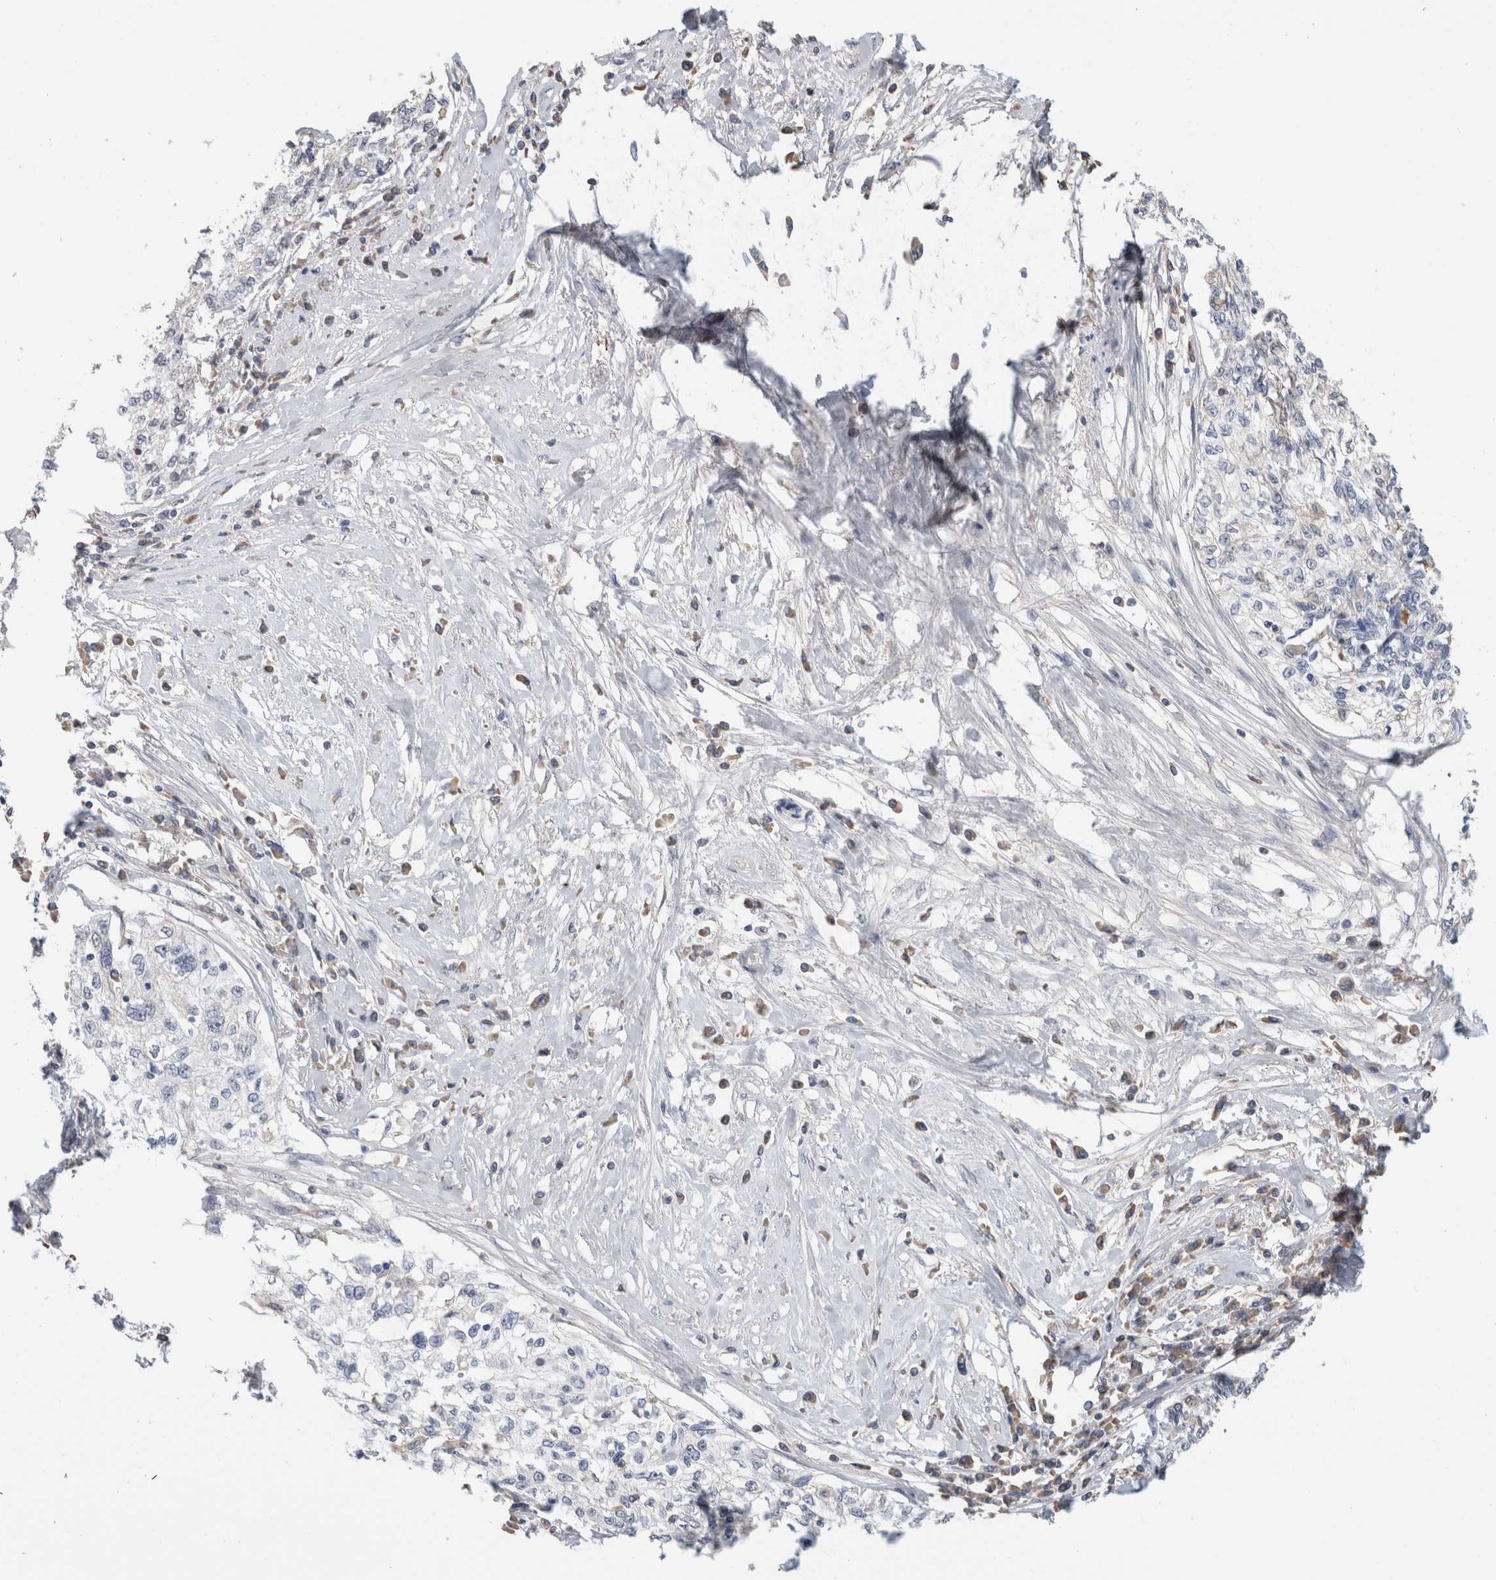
{"staining": {"intensity": "negative", "quantity": "none", "location": "none"}, "tissue": "cervical cancer", "cell_type": "Tumor cells", "image_type": "cancer", "snomed": [{"axis": "morphology", "description": "Squamous cell carcinoma, NOS"}, {"axis": "topography", "description": "Cervix"}], "caption": "Tumor cells show no significant staining in cervical cancer (squamous cell carcinoma). (Immunohistochemistry, brightfield microscopy, high magnification).", "gene": "SCGB1A1", "patient": {"sex": "female", "age": 57}}